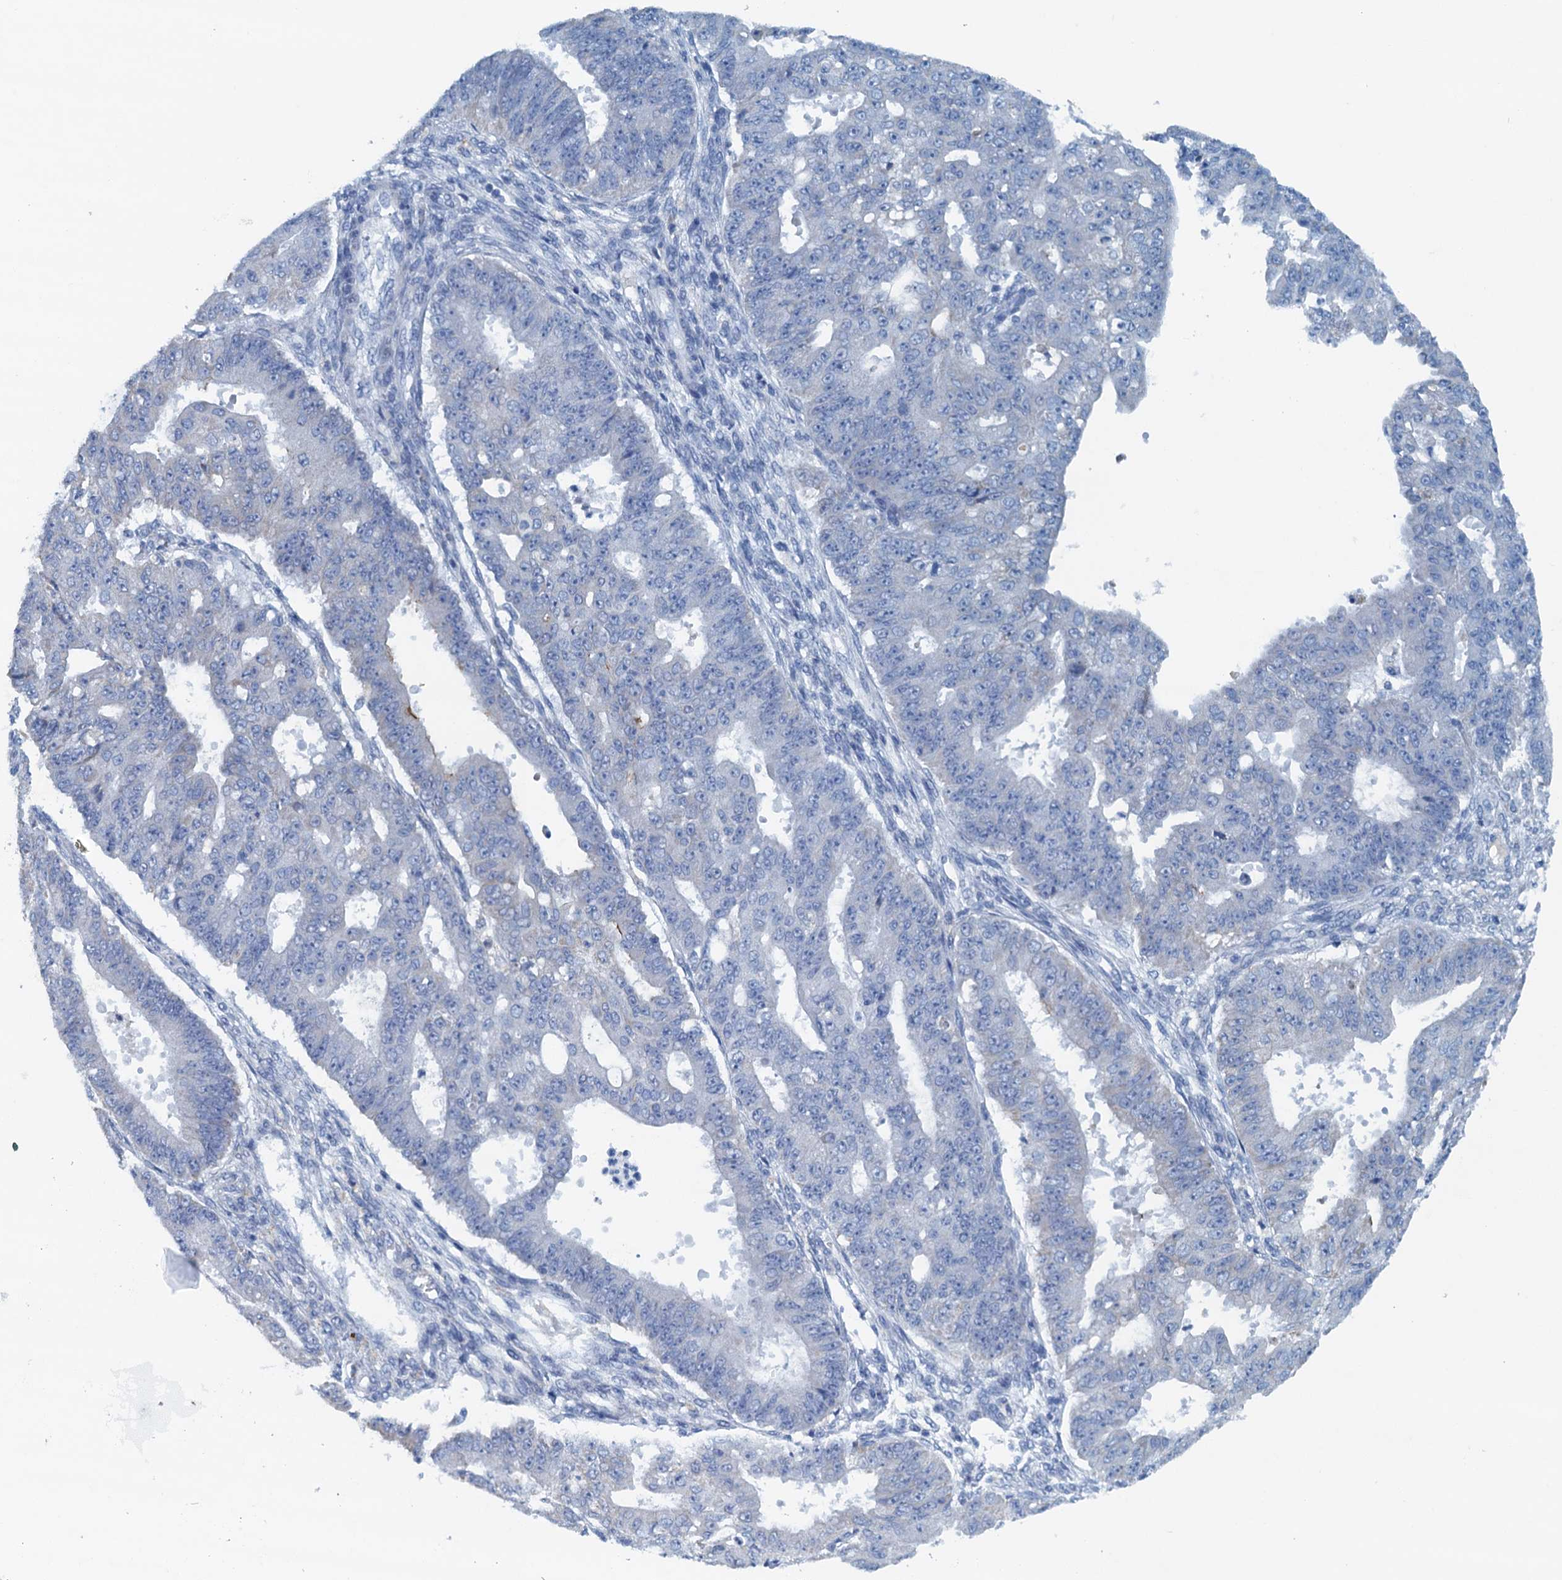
{"staining": {"intensity": "negative", "quantity": "none", "location": "none"}, "tissue": "ovarian cancer", "cell_type": "Tumor cells", "image_type": "cancer", "snomed": [{"axis": "morphology", "description": "Carcinoma, endometroid"}, {"axis": "topography", "description": "Appendix"}, {"axis": "topography", "description": "Ovary"}], "caption": "Immunohistochemistry (IHC) photomicrograph of ovarian cancer stained for a protein (brown), which exhibits no staining in tumor cells.", "gene": "C10orf88", "patient": {"sex": "female", "age": 42}}